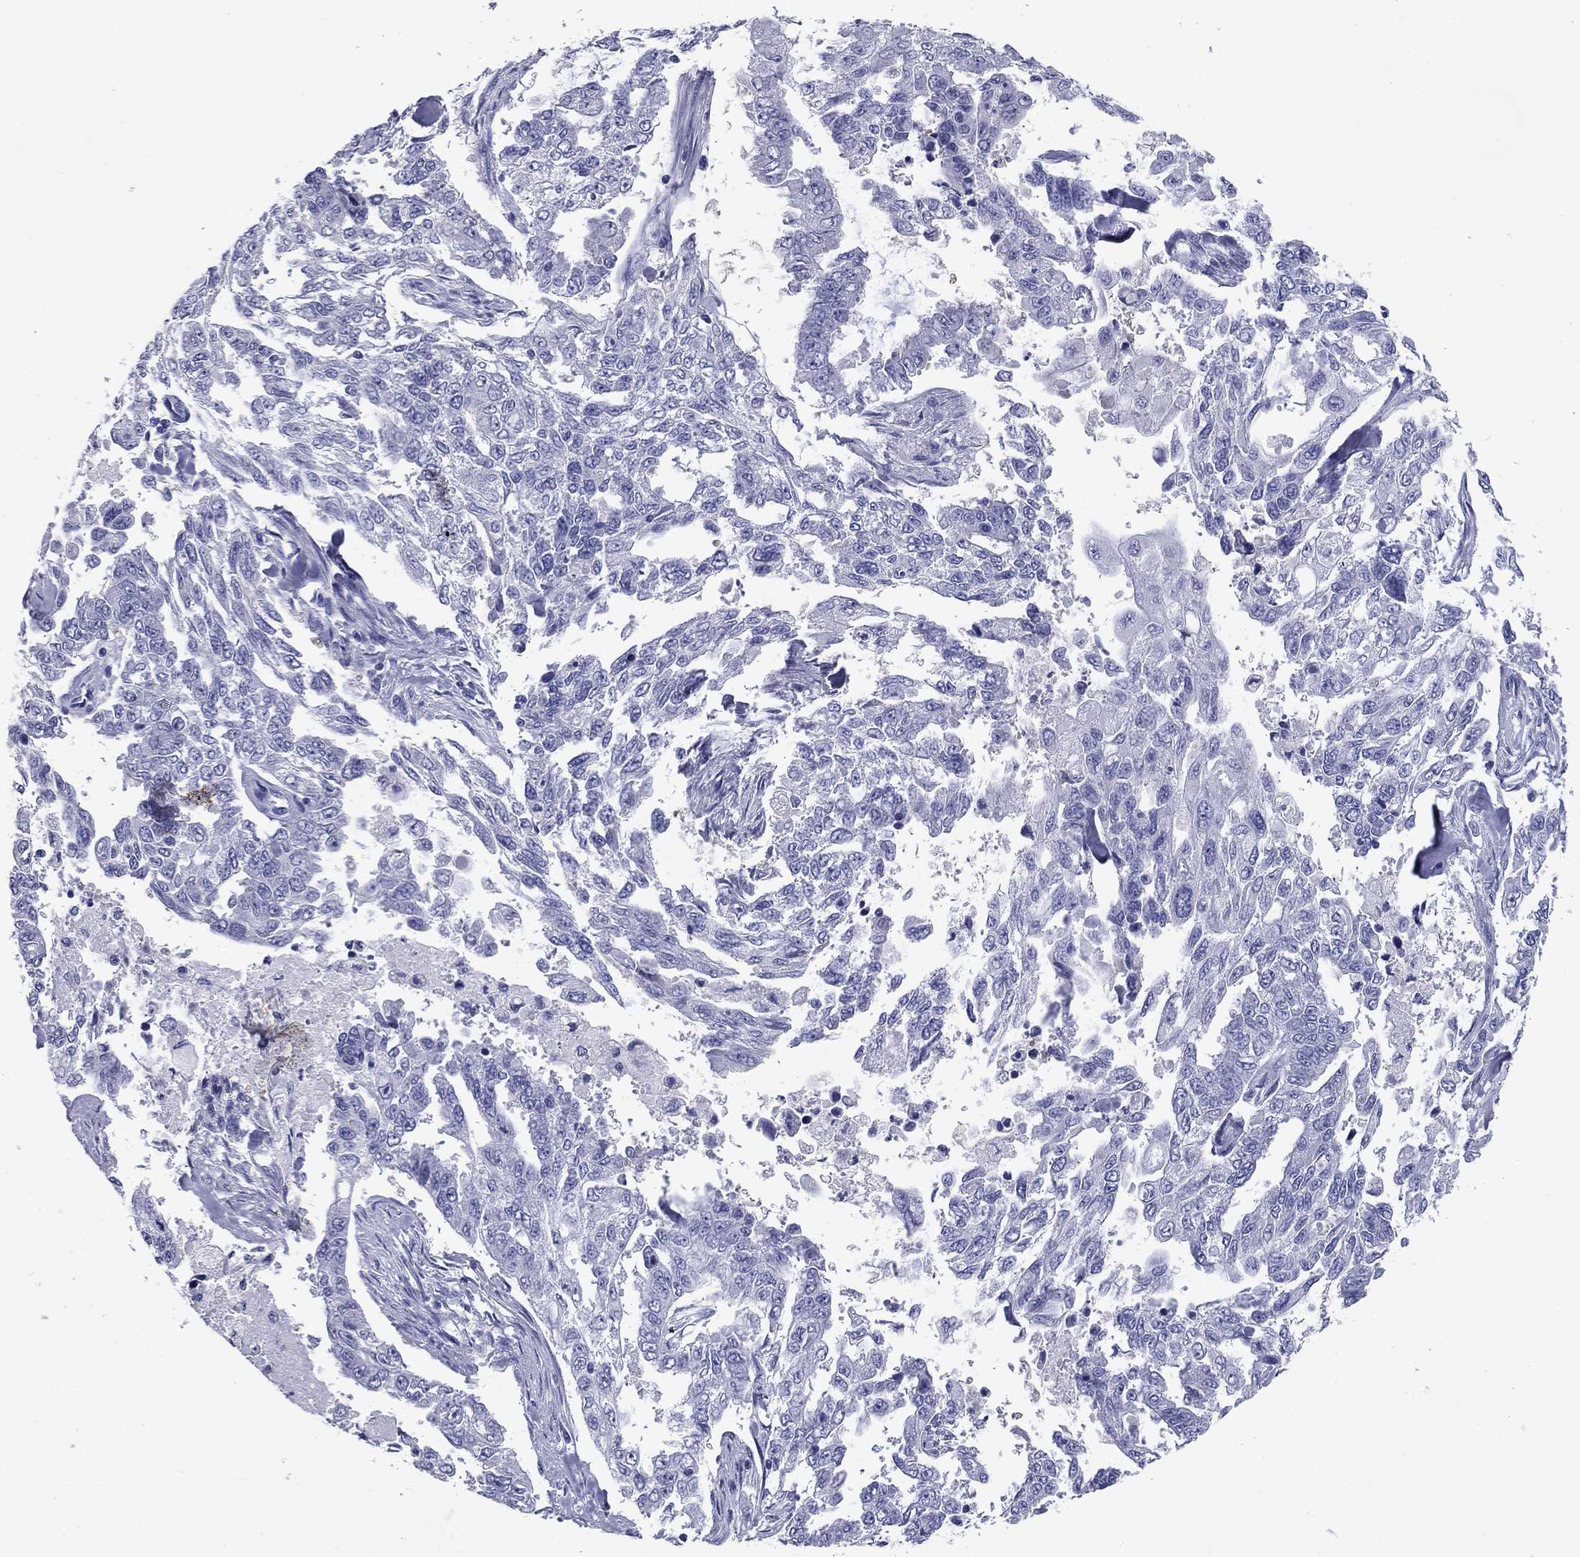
{"staining": {"intensity": "negative", "quantity": "none", "location": "none"}, "tissue": "endometrial cancer", "cell_type": "Tumor cells", "image_type": "cancer", "snomed": [{"axis": "morphology", "description": "Adenocarcinoma, NOS"}, {"axis": "topography", "description": "Uterus"}], "caption": "This is an IHC photomicrograph of endometrial cancer. There is no staining in tumor cells.", "gene": "NPPA", "patient": {"sex": "female", "age": 59}}